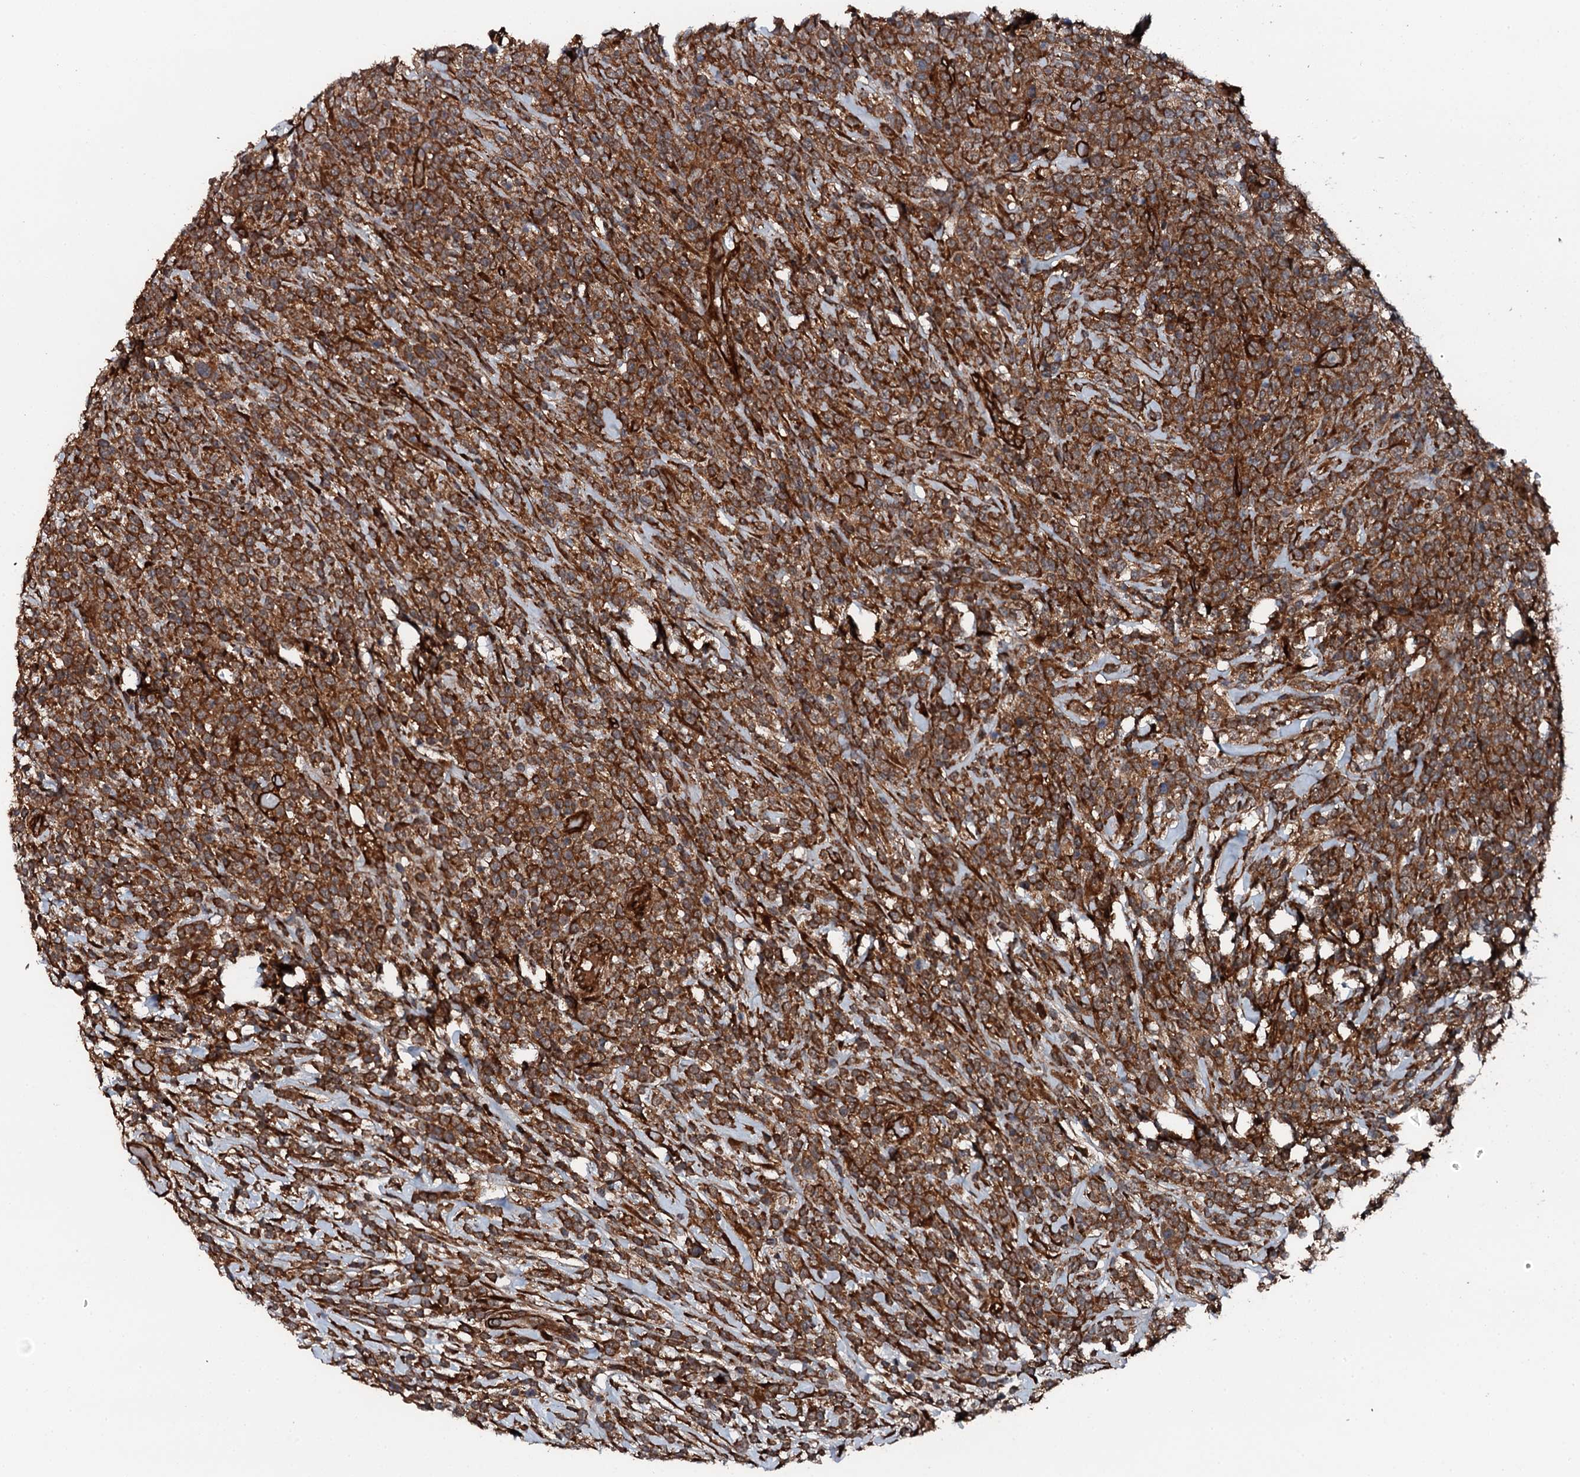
{"staining": {"intensity": "strong", "quantity": ">75%", "location": "cytoplasmic/membranous"}, "tissue": "lymphoma", "cell_type": "Tumor cells", "image_type": "cancer", "snomed": [{"axis": "morphology", "description": "Malignant lymphoma, non-Hodgkin's type, High grade"}, {"axis": "topography", "description": "Colon"}], "caption": "This image reveals immunohistochemistry (IHC) staining of malignant lymphoma, non-Hodgkin's type (high-grade), with high strong cytoplasmic/membranous positivity in approximately >75% of tumor cells.", "gene": "FLYWCH1", "patient": {"sex": "female", "age": 53}}